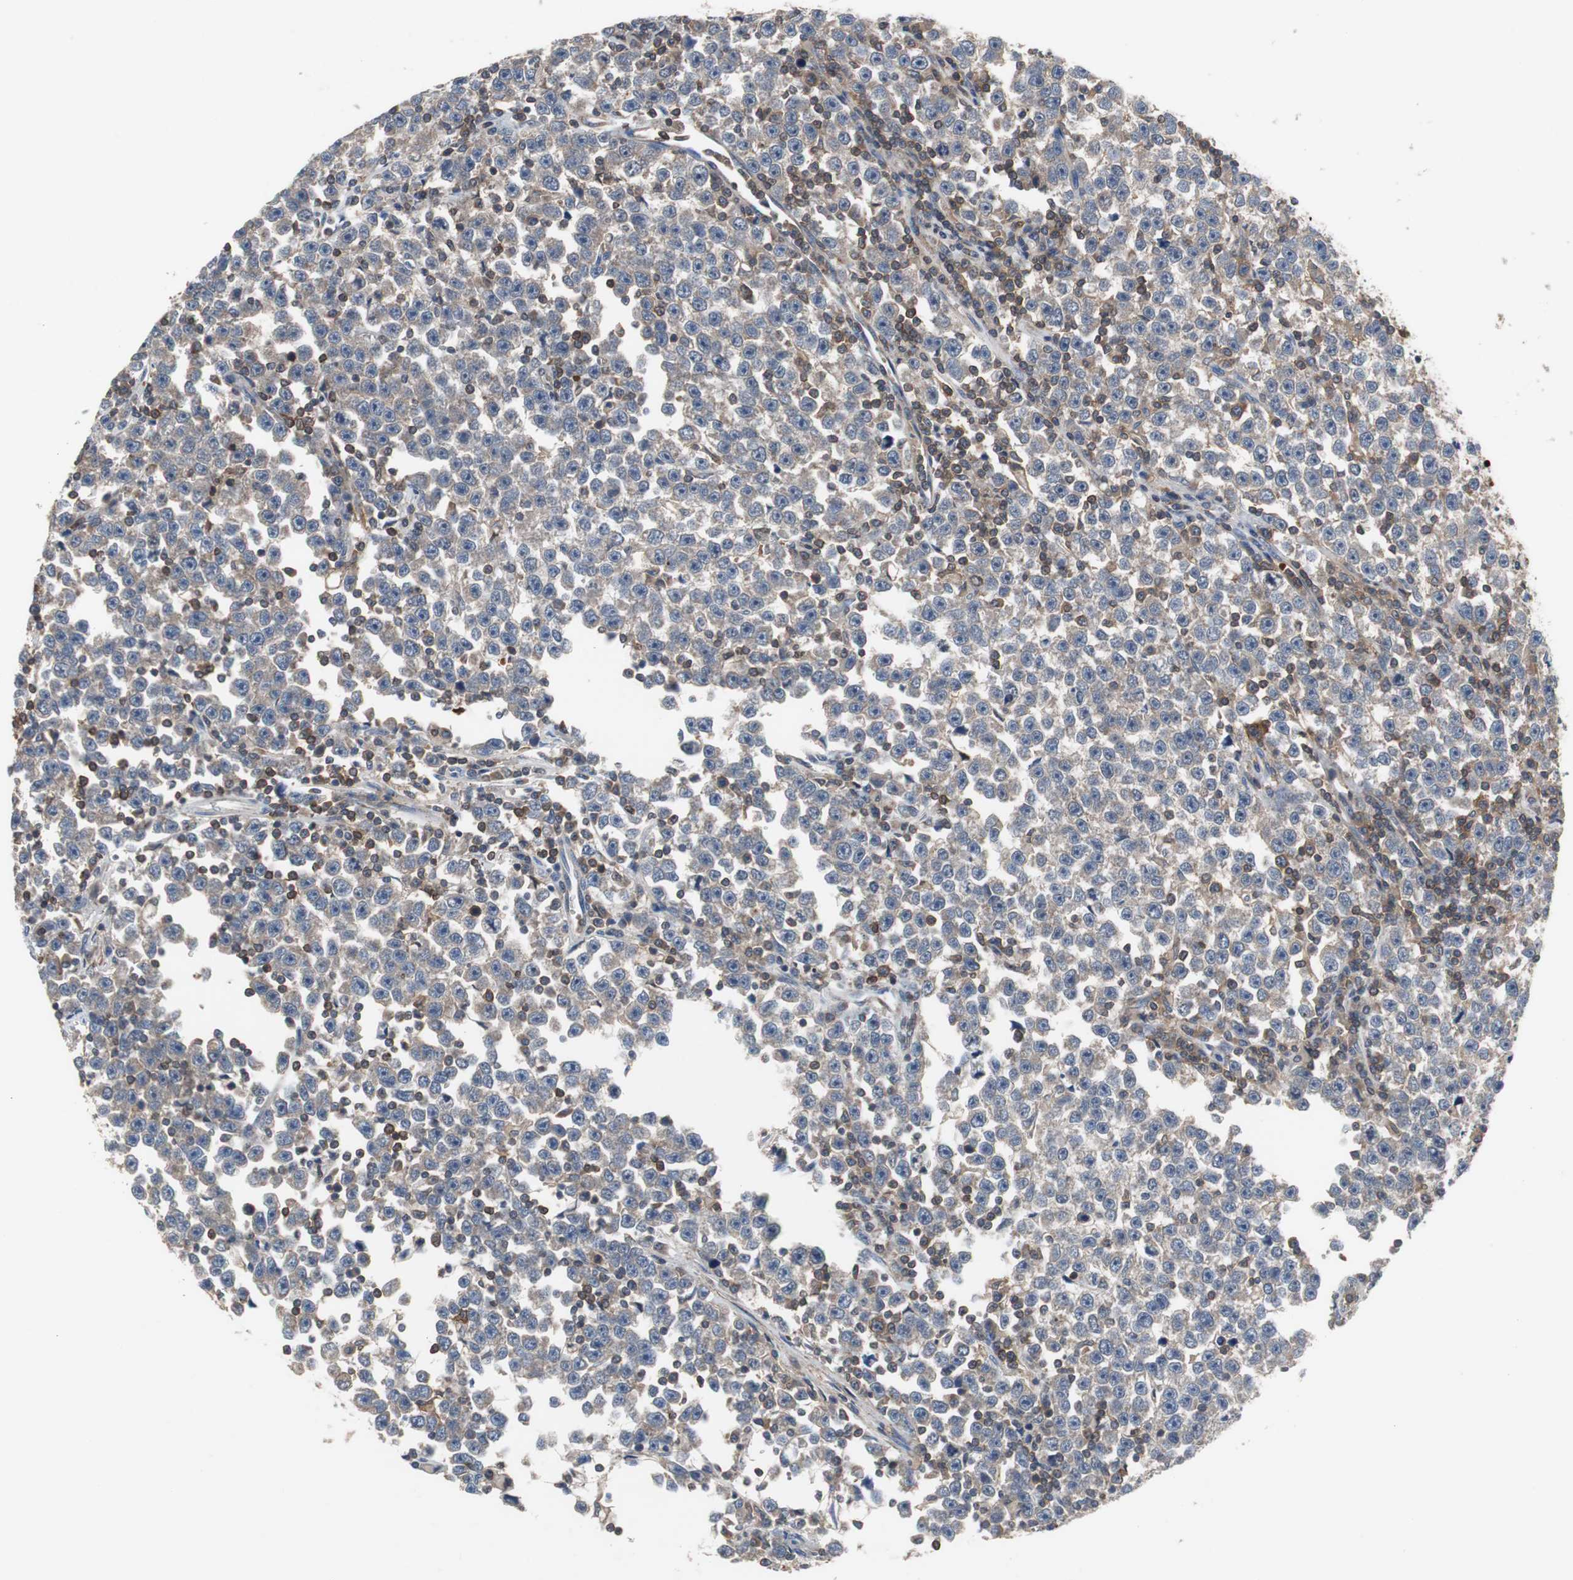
{"staining": {"intensity": "weak", "quantity": "25%-75%", "location": "cytoplasmic/membranous"}, "tissue": "testis cancer", "cell_type": "Tumor cells", "image_type": "cancer", "snomed": [{"axis": "morphology", "description": "Seminoma, NOS"}, {"axis": "topography", "description": "Testis"}], "caption": "Seminoma (testis) stained with a brown dye exhibits weak cytoplasmic/membranous positive staining in about 25%-75% of tumor cells.", "gene": "CALB2", "patient": {"sex": "male", "age": 43}}